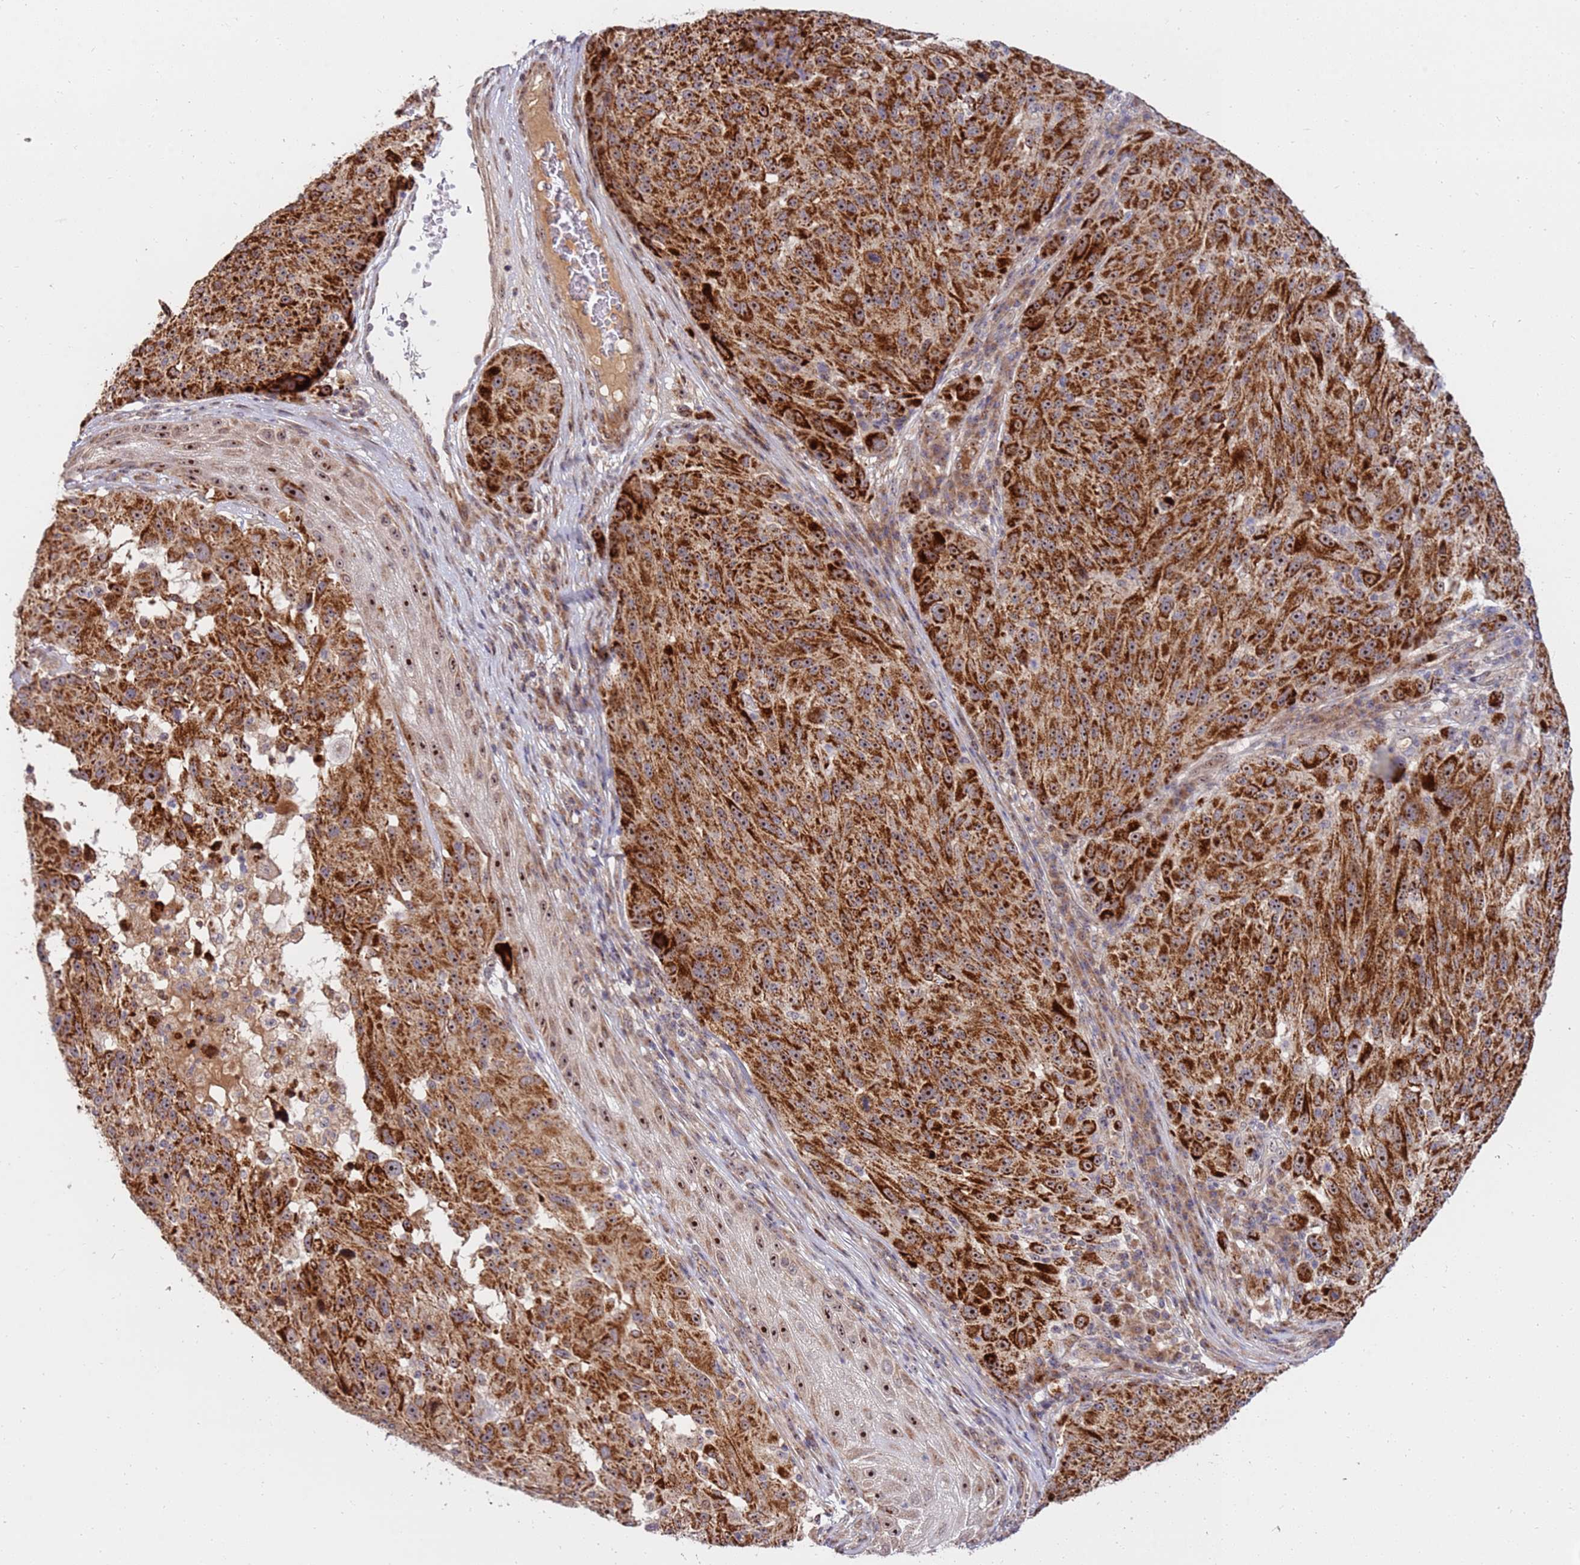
{"staining": {"intensity": "strong", "quantity": ">75%", "location": "cytoplasmic/membranous,nuclear"}, "tissue": "melanoma", "cell_type": "Tumor cells", "image_type": "cancer", "snomed": [{"axis": "morphology", "description": "Malignant melanoma, NOS"}, {"axis": "topography", "description": "Skin"}], "caption": "Brown immunohistochemical staining in melanoma demonstrates strong cytoplasmic/membranous and nuclear expression in about >75% of tumor cells.", "gene": "KIF25", "patient": {"sex": "male", "age": 53}}